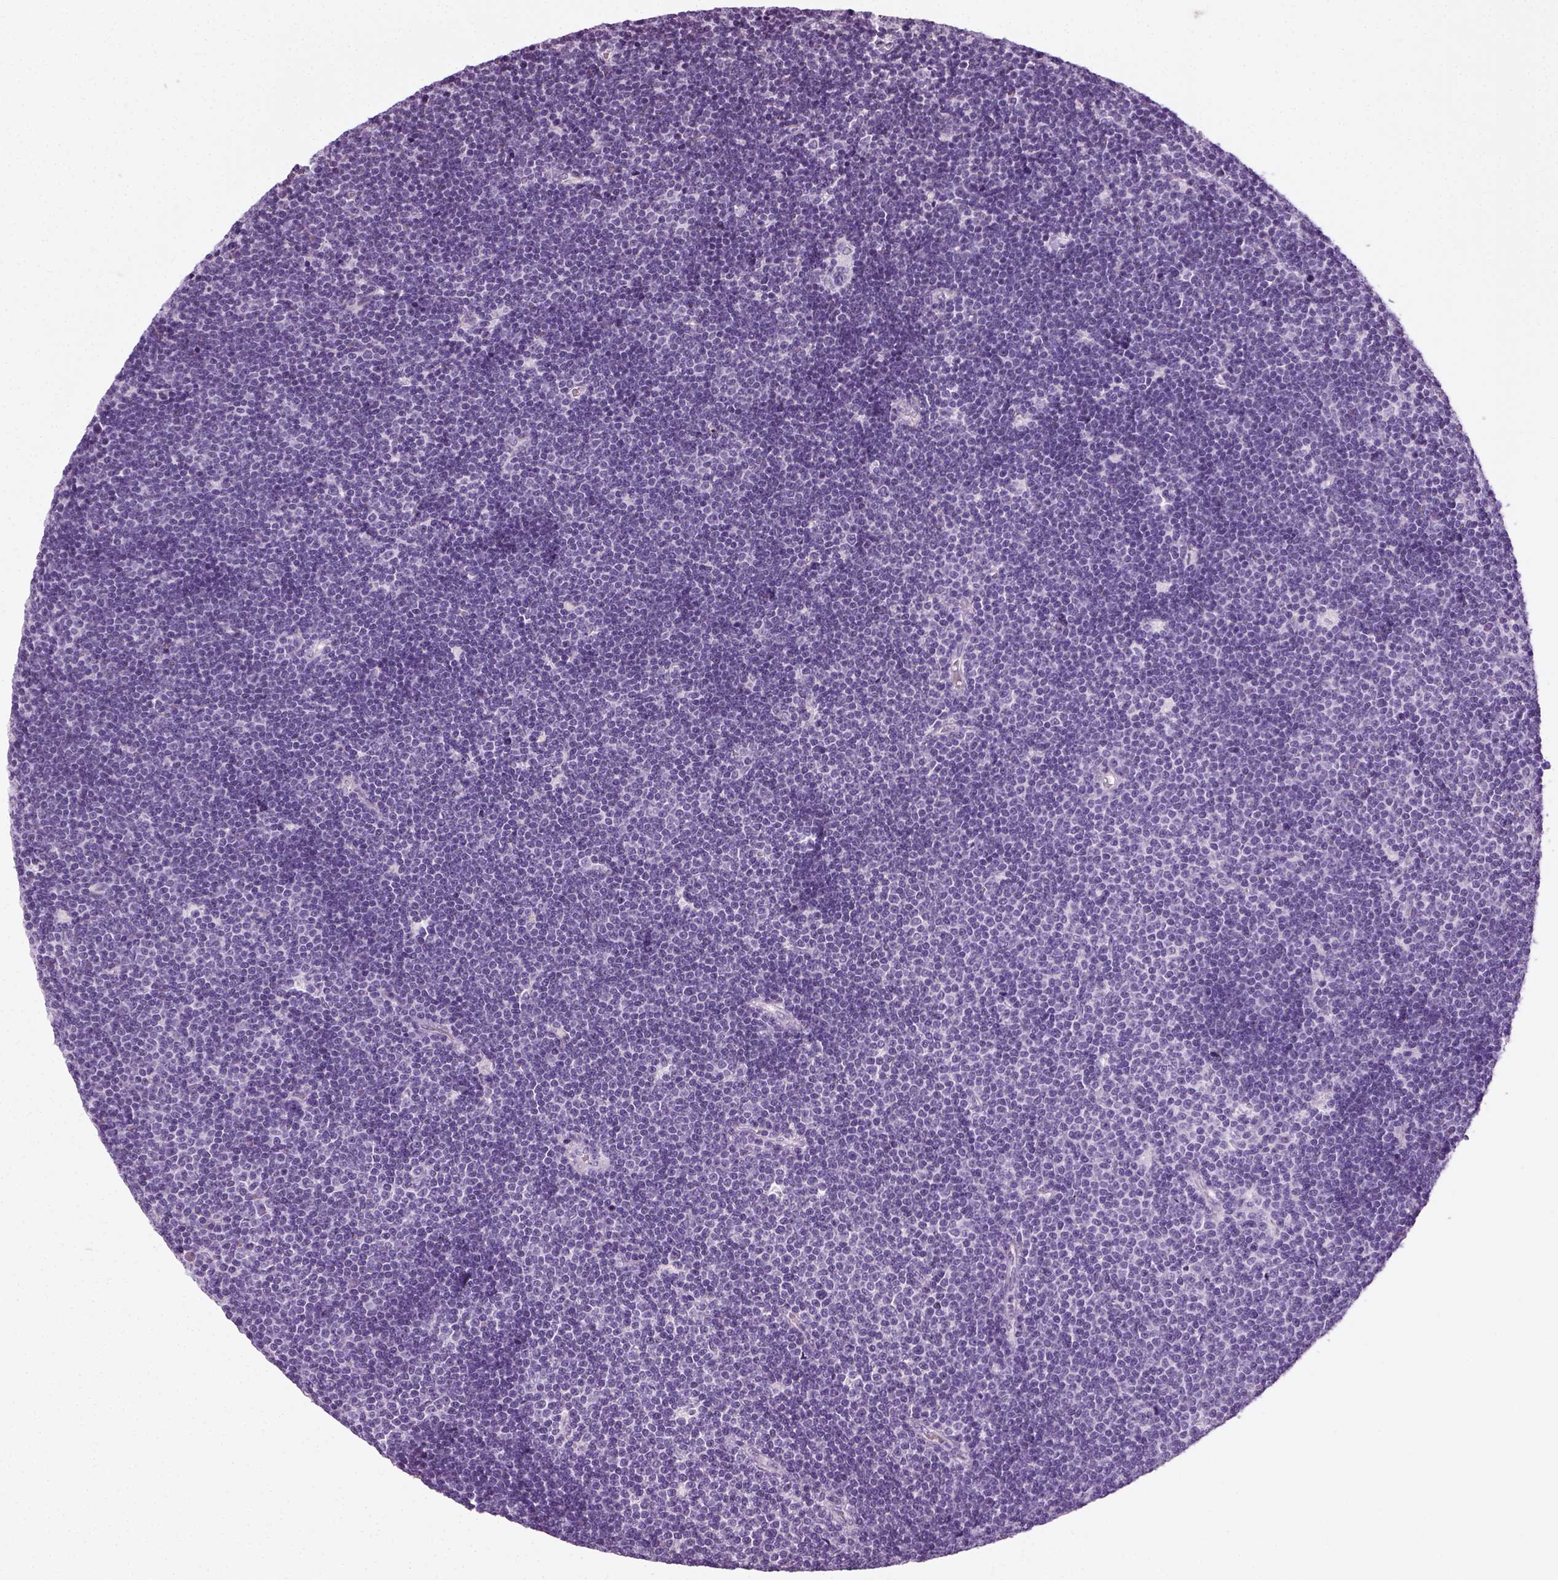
{"staining": {"intensity": "negative", "quantity": "none", "location": "none"}, "tissue": "lymphoma", "cell_type": "Tumor cells", "image_type": "cancer", "snomed": [{"axis": "morphology", "description": "Malignant lymphoma, non-Hodgkin's type, Low grade"}, {"axis": "topography", "description": "Brain"}], "caption": "Photomicrograph shows no significant protein expression in tumor cells of malignant lymphoma, non-Hodgkin's type (low-grade).", "gene": "SPATA31E1", "patient": {"sex": "female", "age": 66}}